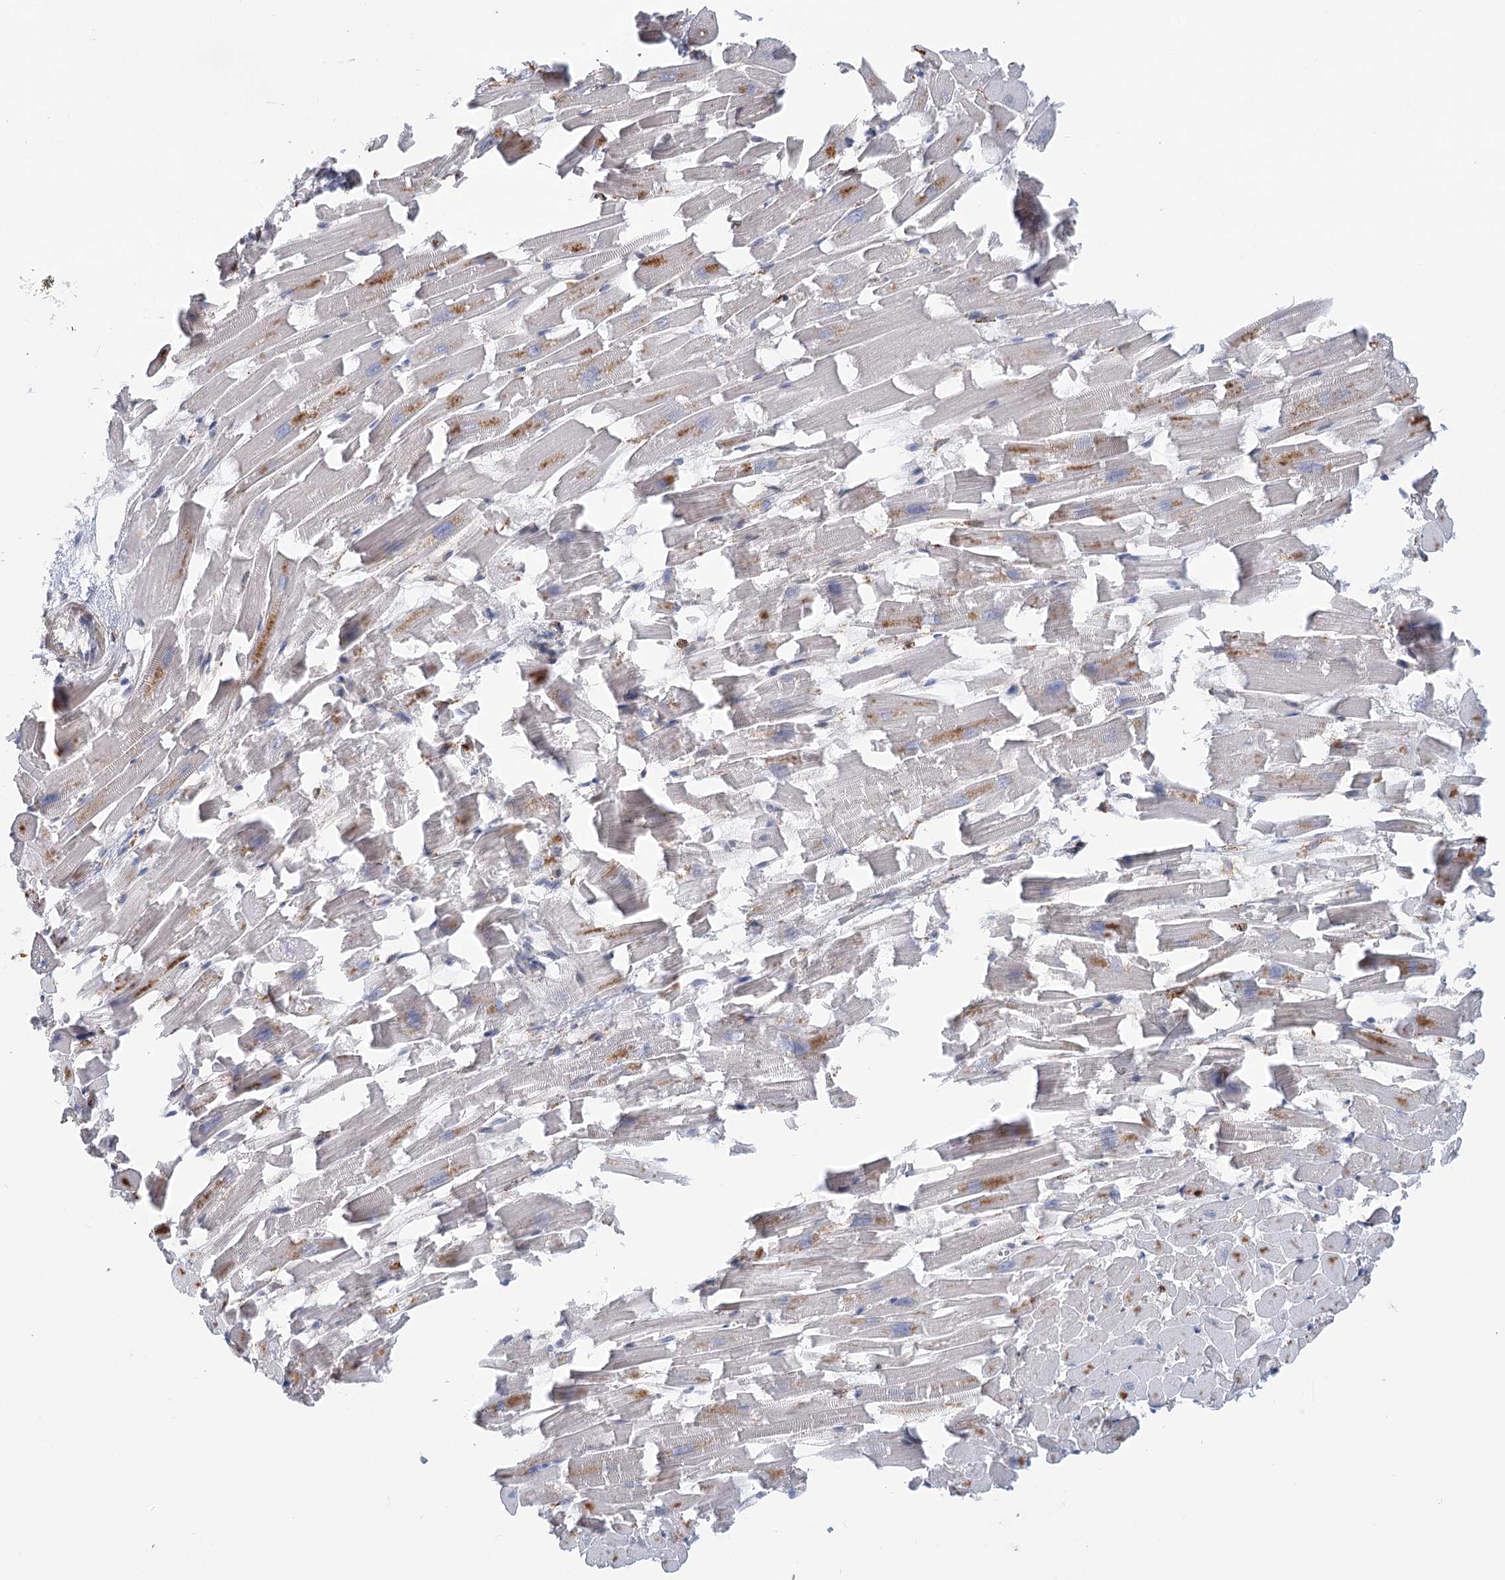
{"staining": {"intensity": "moderate", "quantity": "<25%", "location": "cytoplasmic/membranous"}, "tissue": "heart muscle", "cell_type": "Cardiomyocytes", "image_type": "normal", "snomed": [{"axis": "morphology", "description": "Normal tissue, NOS"}, {"axis": "topography", "description": "Heart"}], "caption": "A high-resolution micrograph shows IHC staining of benign heart muscle, which displays moderate cytoplasmic/membranous expression in about <25% of cardiomyocytes.", "gene": "CIB4", "patient": {"sex": "female", "age": 64}}